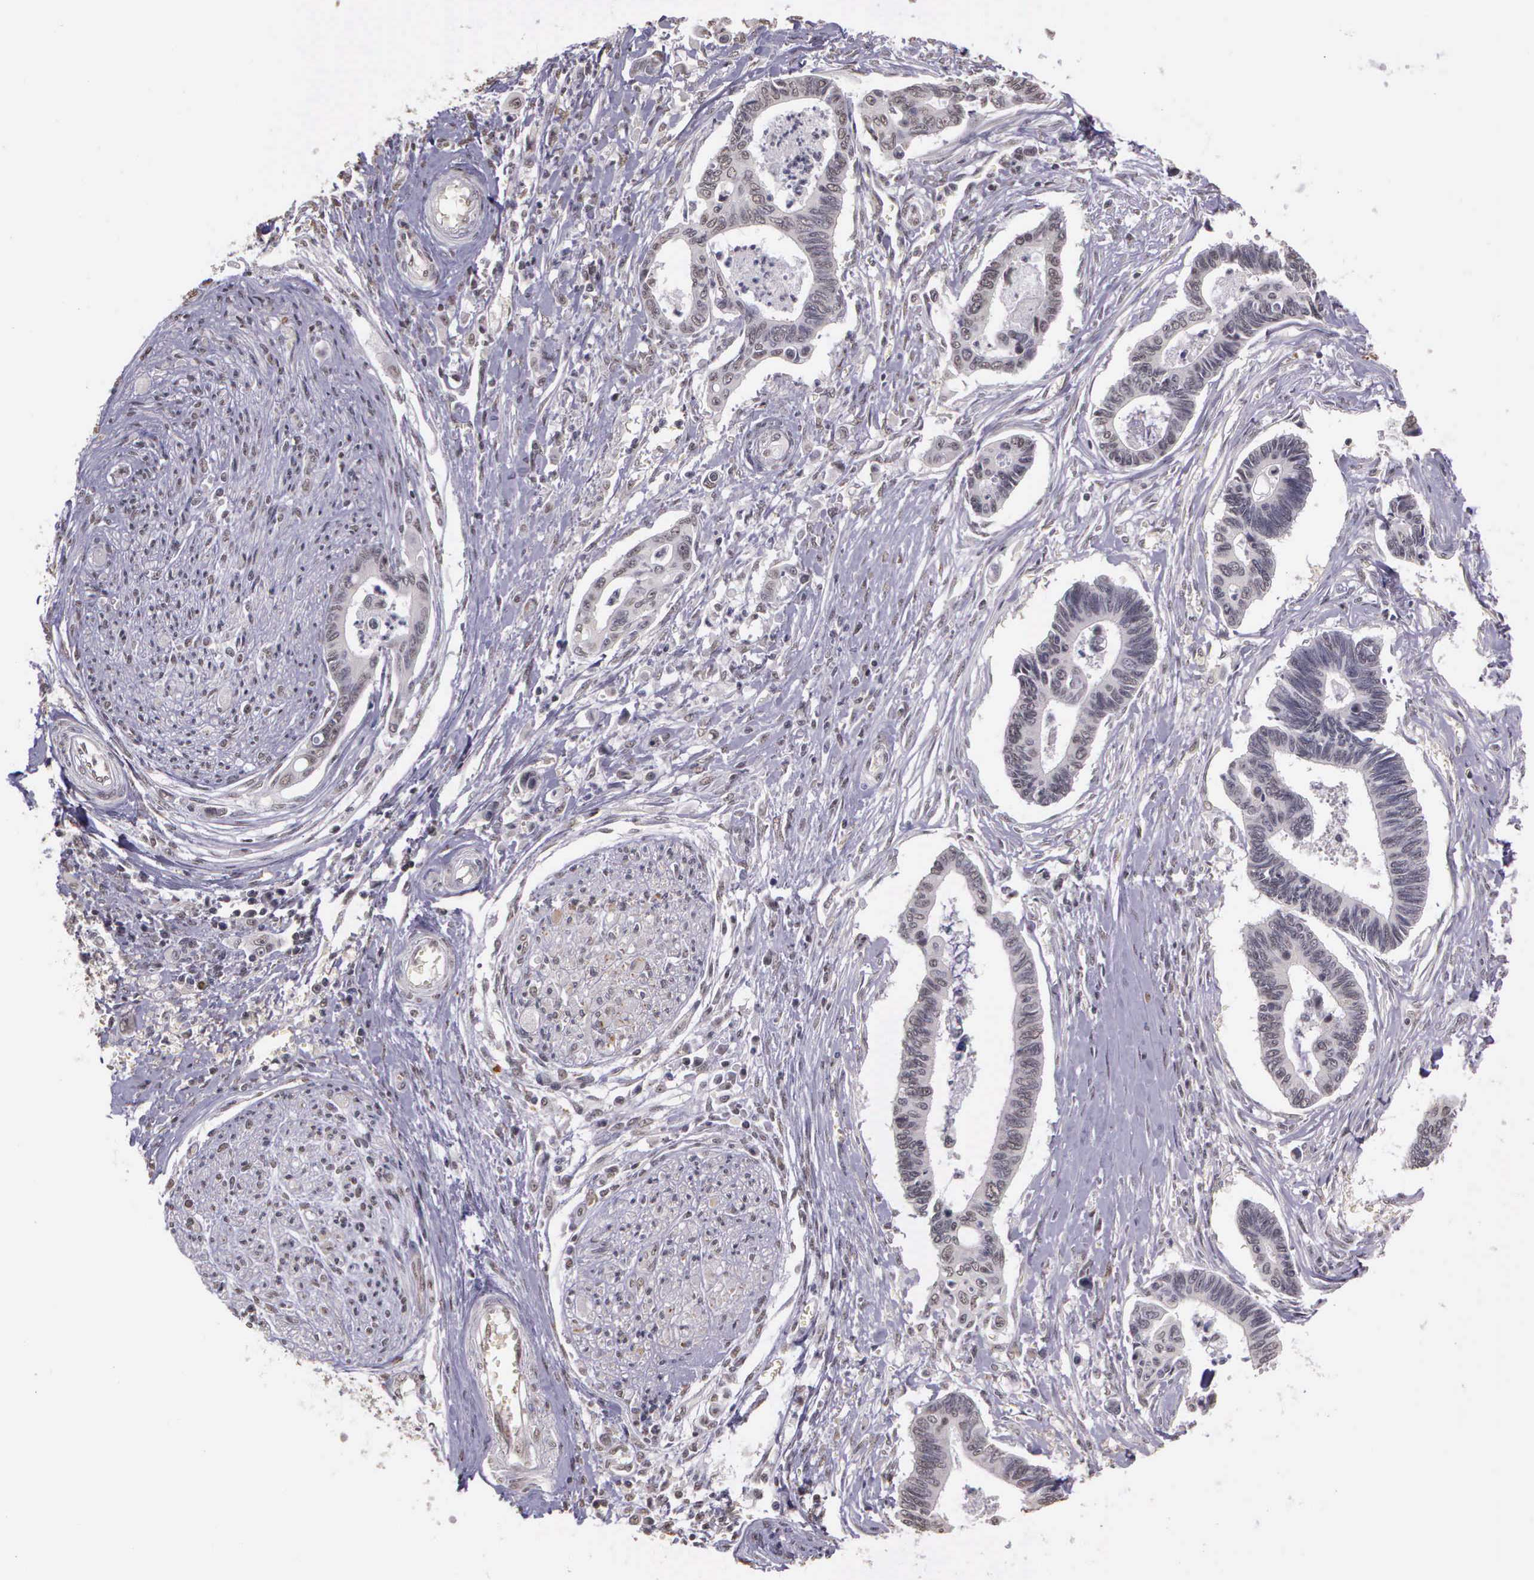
{"staining": {"intensity": "negative", "quantity": "none", "location": "none"}, "tissue": "pancreatic cancer", "cell_type": "Tumor cells", "image_type": "cancer", "snomed": [{"axis": "morphology", "description": "Adenocarcinoma, NOS"}, {"axis": "topography", "description": "Pancreas"}], "caption": "Immunohistochemical staining of human adenocarcinoma (pancreatic) displays no significant expression in tumor cells. (DAB IHC visualized using brightfield microscopy, high magnification).", "gene": "ARMCX5", "patient": {"sex": "female", "age": 70}}